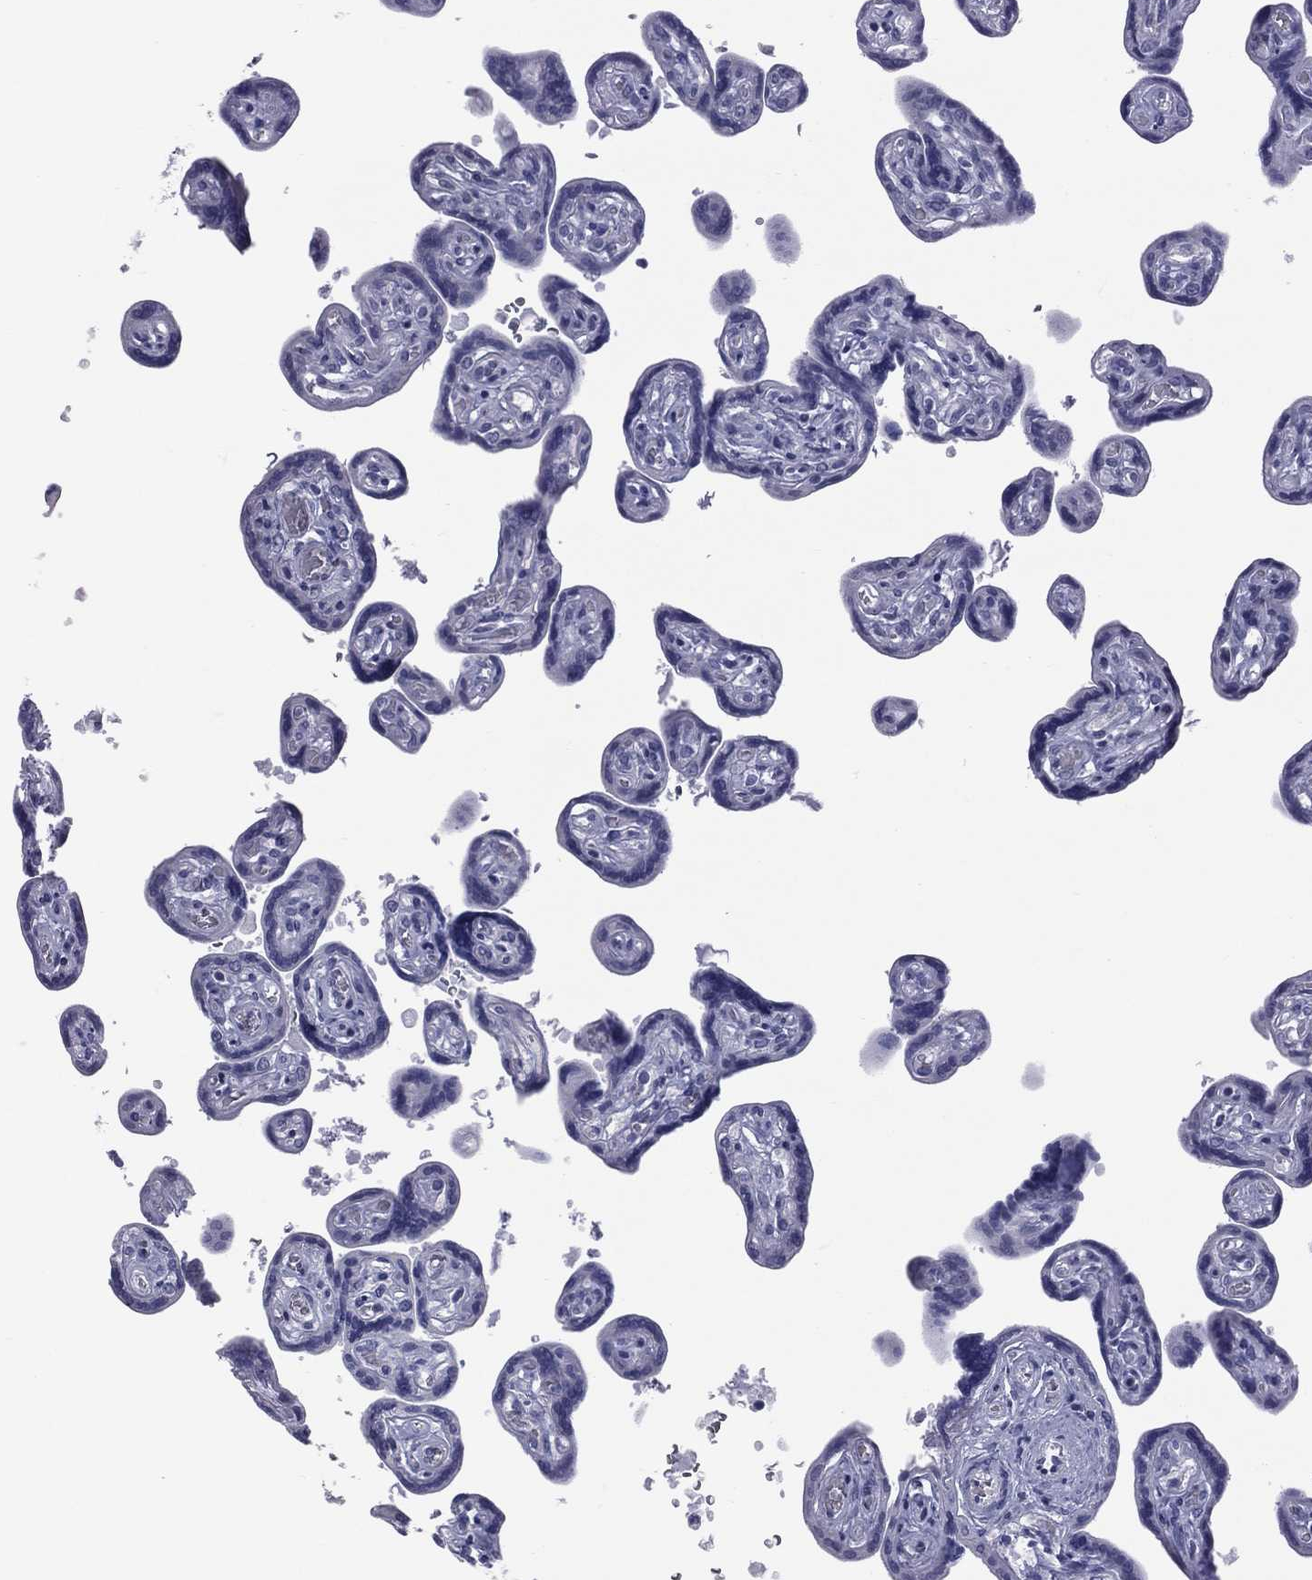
{"staining": {"intensity": "negative", "quantity": "none", "location": "none"}, "tissue": "placenta", "cell_type": "Decidual cells", "image_type": "normal", "snomed": [{"axis": "morphology", "description": "Normal tissue, NOS"}, {"axis": "topography", "description": "Placenta"}], "caption": "An image of human placenta is negative for staining in decidual cells. (Stains: DAB immunohistochemistry with hematoxylin counter stain, Microscopy: brightfield microscopy at high magnification).", "gene": "MLN", "patient": {"sex": "female", "age": 32}}